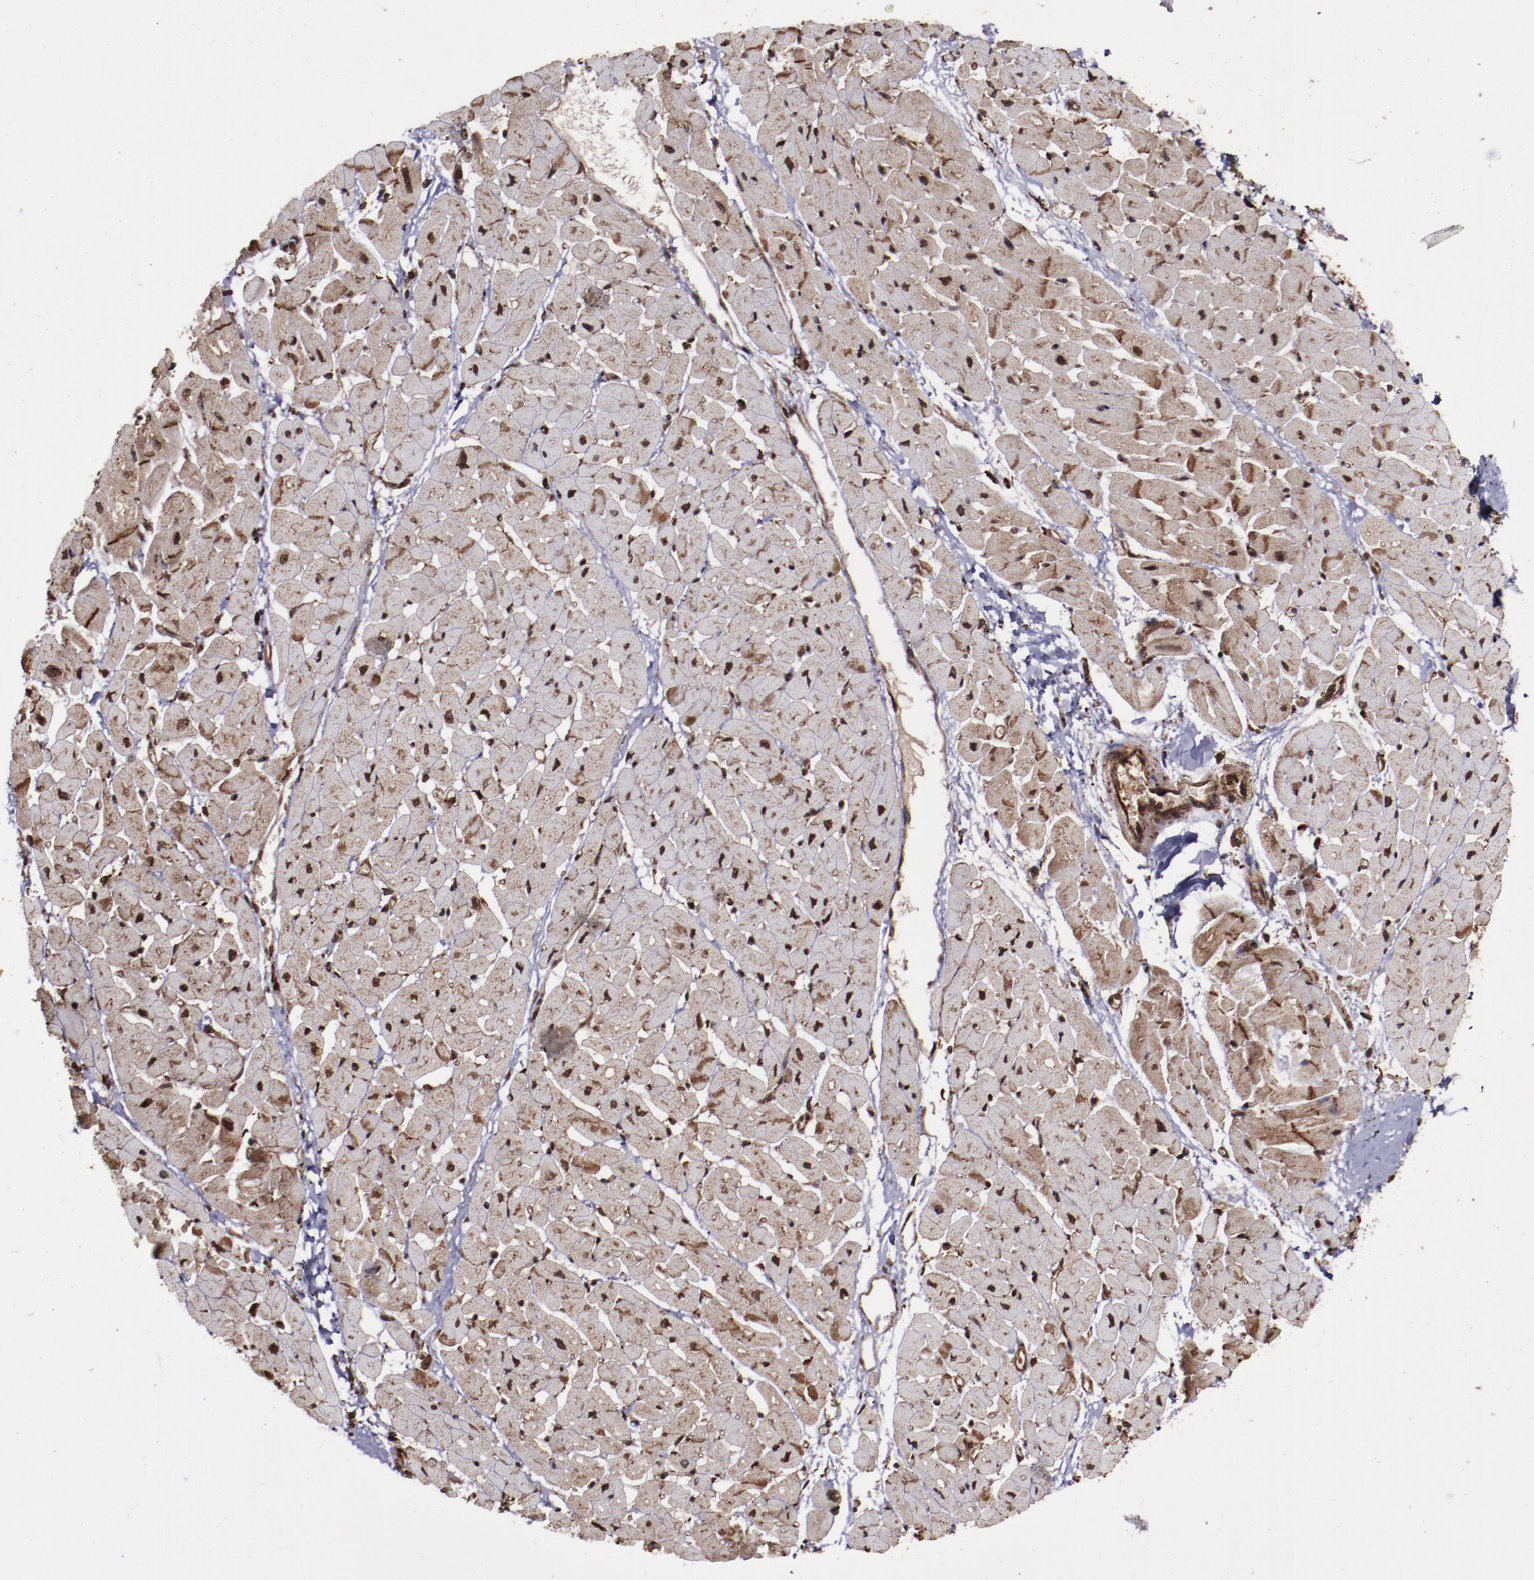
{"staining": {"intensity": "strong", "quantity": ">75%", "location": "cytoplasmic/membranous,nuclear"}, "tissue": "heart muscle", "cell_type": "Cardiomyocytes", "image_type": "normal", "snomed": [{"axis": "morphology", "description": "Normal tissue, NOS"}, {"axis": "topography", "description": "Heart"}], "caption": "The micrograph shows staining of unremarkable heart muscle, revealing strong cytoplasmic/membranous,nuclear protein expression (brown color) within cardiomyocytes. (Brightfield microscopy of DAB IHC at high magnification).", "gene": "EIF4ENIF1", "patient": {"sex": "male", "age": 45}}